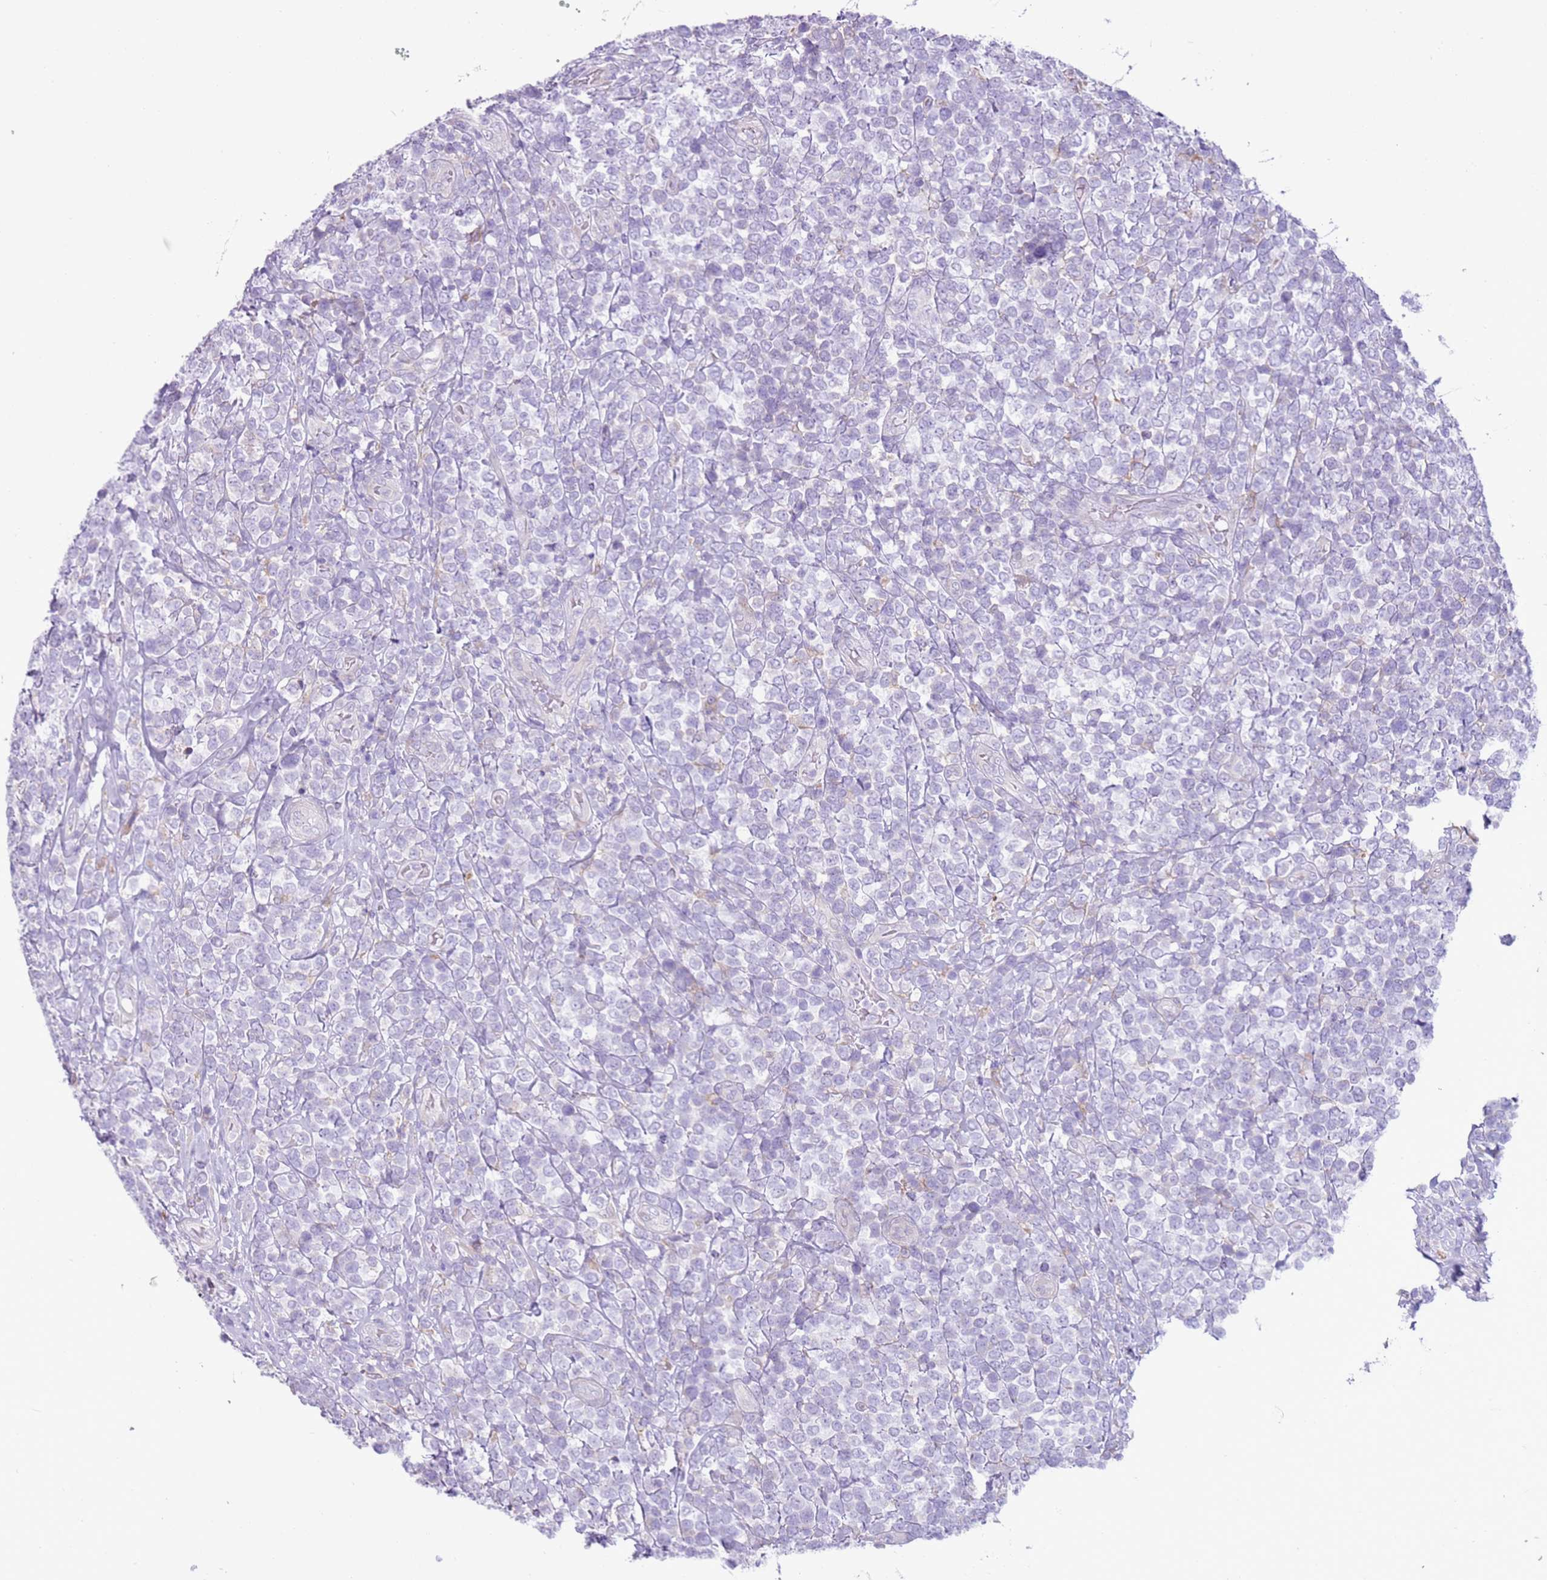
{"staining": {"intensity": "negative", "quantity": "none", "location": "none"}, "tissue": "lymphoma", "cell_type": "Tumor cells", "image_type": "cancer", "snomed": [{"axis": "morphology", "description": "Malignant lymphoma, non-Hodgkin's type, High grade"}, {"axis": "topography", "description": "Soft tissue"}], "caption": "The immunohistochemistry (IHC) micrograph has no significant expression in tumor cells of high-grade malignant lymphoma, non-Hodgkin's type tissue. (Brightfield microscopy of DAB IHC at high magnification).", "gene": "OAF", "patient": {"sex": "female", "age": 56}}